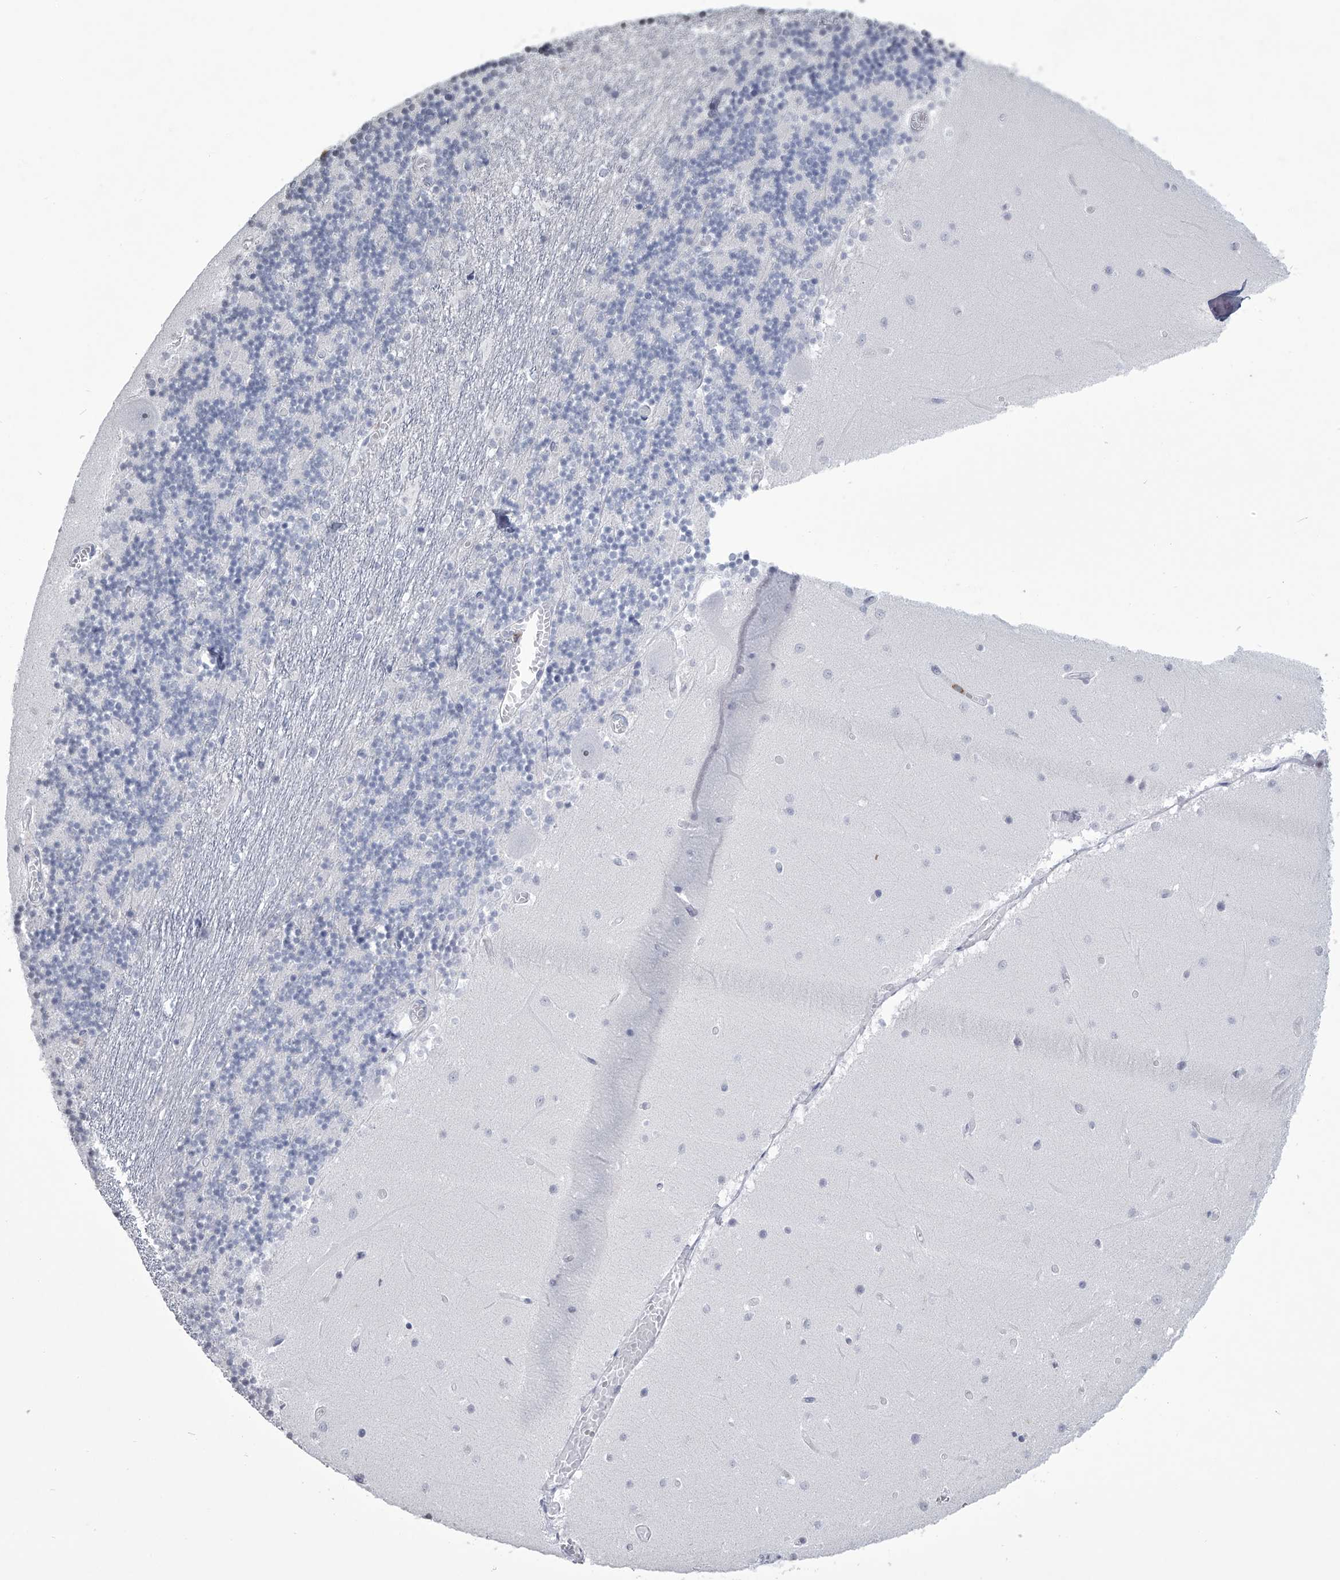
{"staining": {"intensity": "negative", "quantity": "none", "location": "none"}, "tissue": "cerebellum", "cell_type": "Cells in granular layer", "image_type": "normal", "snomed": [{"axis": "morphology", "description": "Normal tissue, NOS"}, {"axis": "topography", "description": "Cerebellum"}], "caption": "Immunohistochemistry of normal human cerebellum displays no positivity in cells in granular layer.", "gene": "TASP1", "patient": {"sex": "female", "age": 28}}